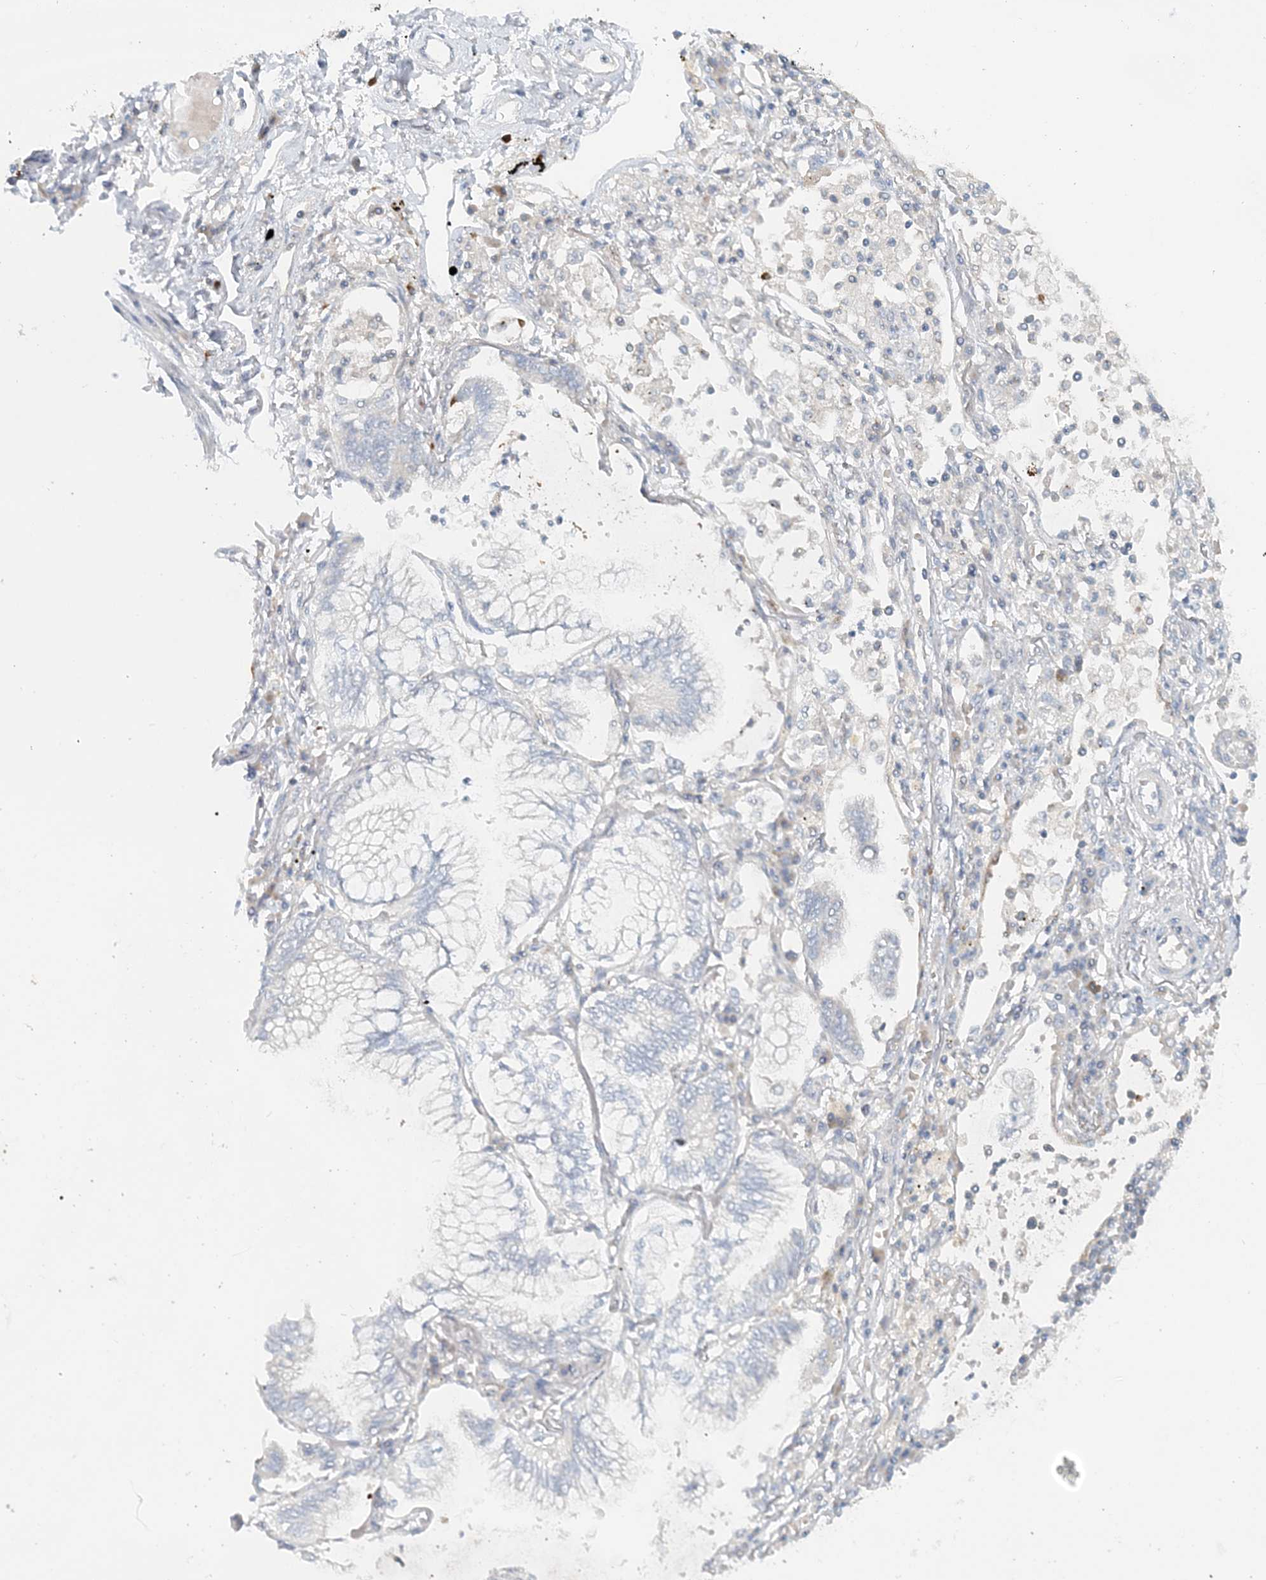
{"staining": {"intensity": "negative", "quantity": "none", "location": "none"}, "tissue": "lung cancer", "cell_type": "Tumor cells", "image_type": "cancer", "snomed": [{"axis": "morphology", "description": "Adenocarcinoma, NOS"}, {"axis": "topography", "description": "Lung"}], "caption": "Human lung cancer (adenocarcinoma) stained for a protein using immunohistochemistry displays no staining in tumor cells.", "gene": "NAA11", "patient": {"sex": "female", "age": 70}}